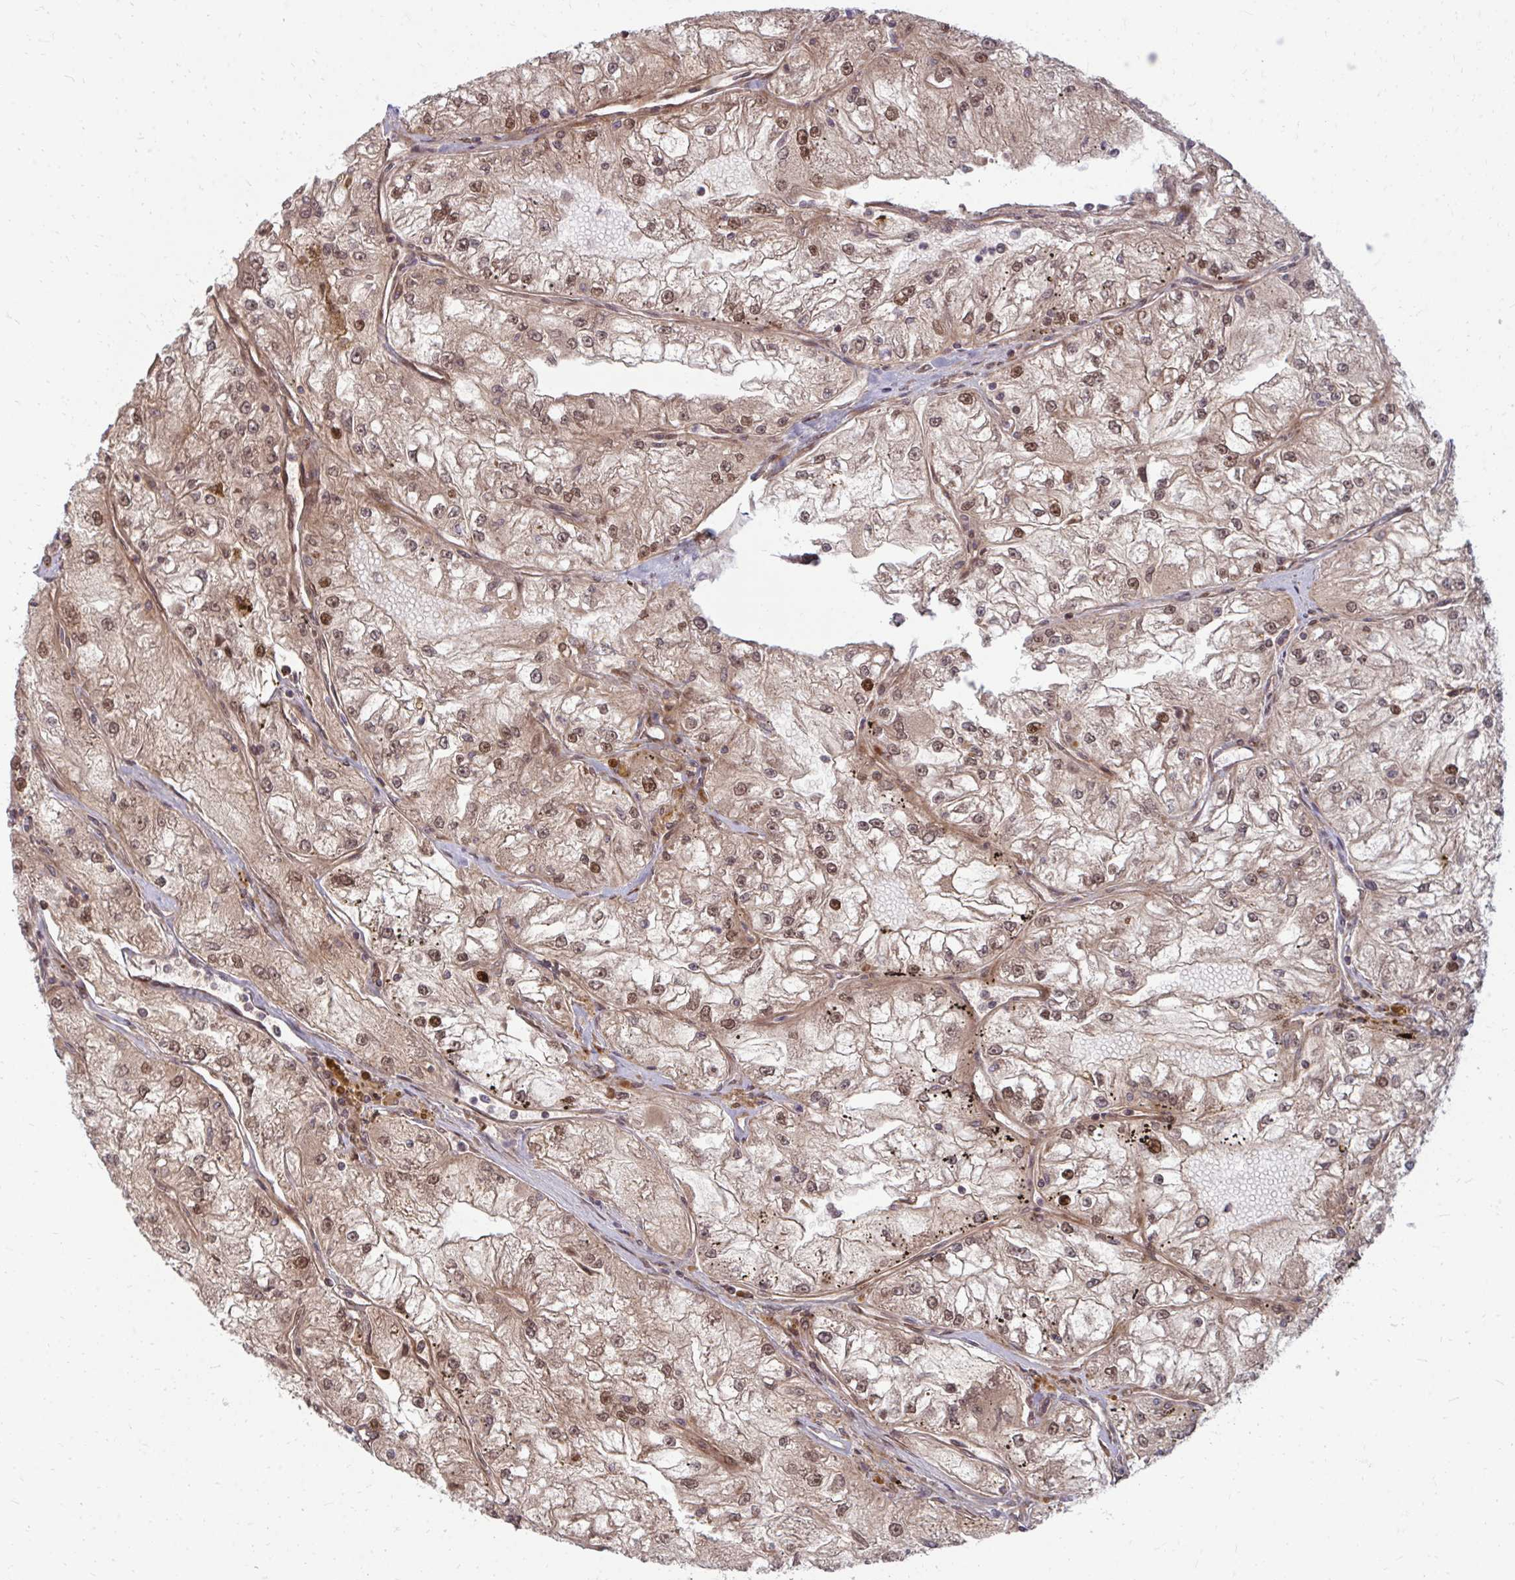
{"staining": {"intensity": "moderate", "quantity": ">75%", "location": "cytoplasmic/membranous,nuclear"}, "tissue": "renal cancer", "cell_type": "Tumor cells", "image_type": "cancer", "snomed": [{"axis": "morphology", "description": "Adenocarcinoma, NOS"}, {"axis": "topography", "description": "Kidney"}], "caption": "High-power microscopy captured an immunohistochemistry histopathology image of adenocarcinoma (renal), revealing moderate cytoplasmic/membranous and nuclear staining in about >75% of tumor cells.", "gene": "ZNF285", "patient": {"sex": "female", "age": 72}}